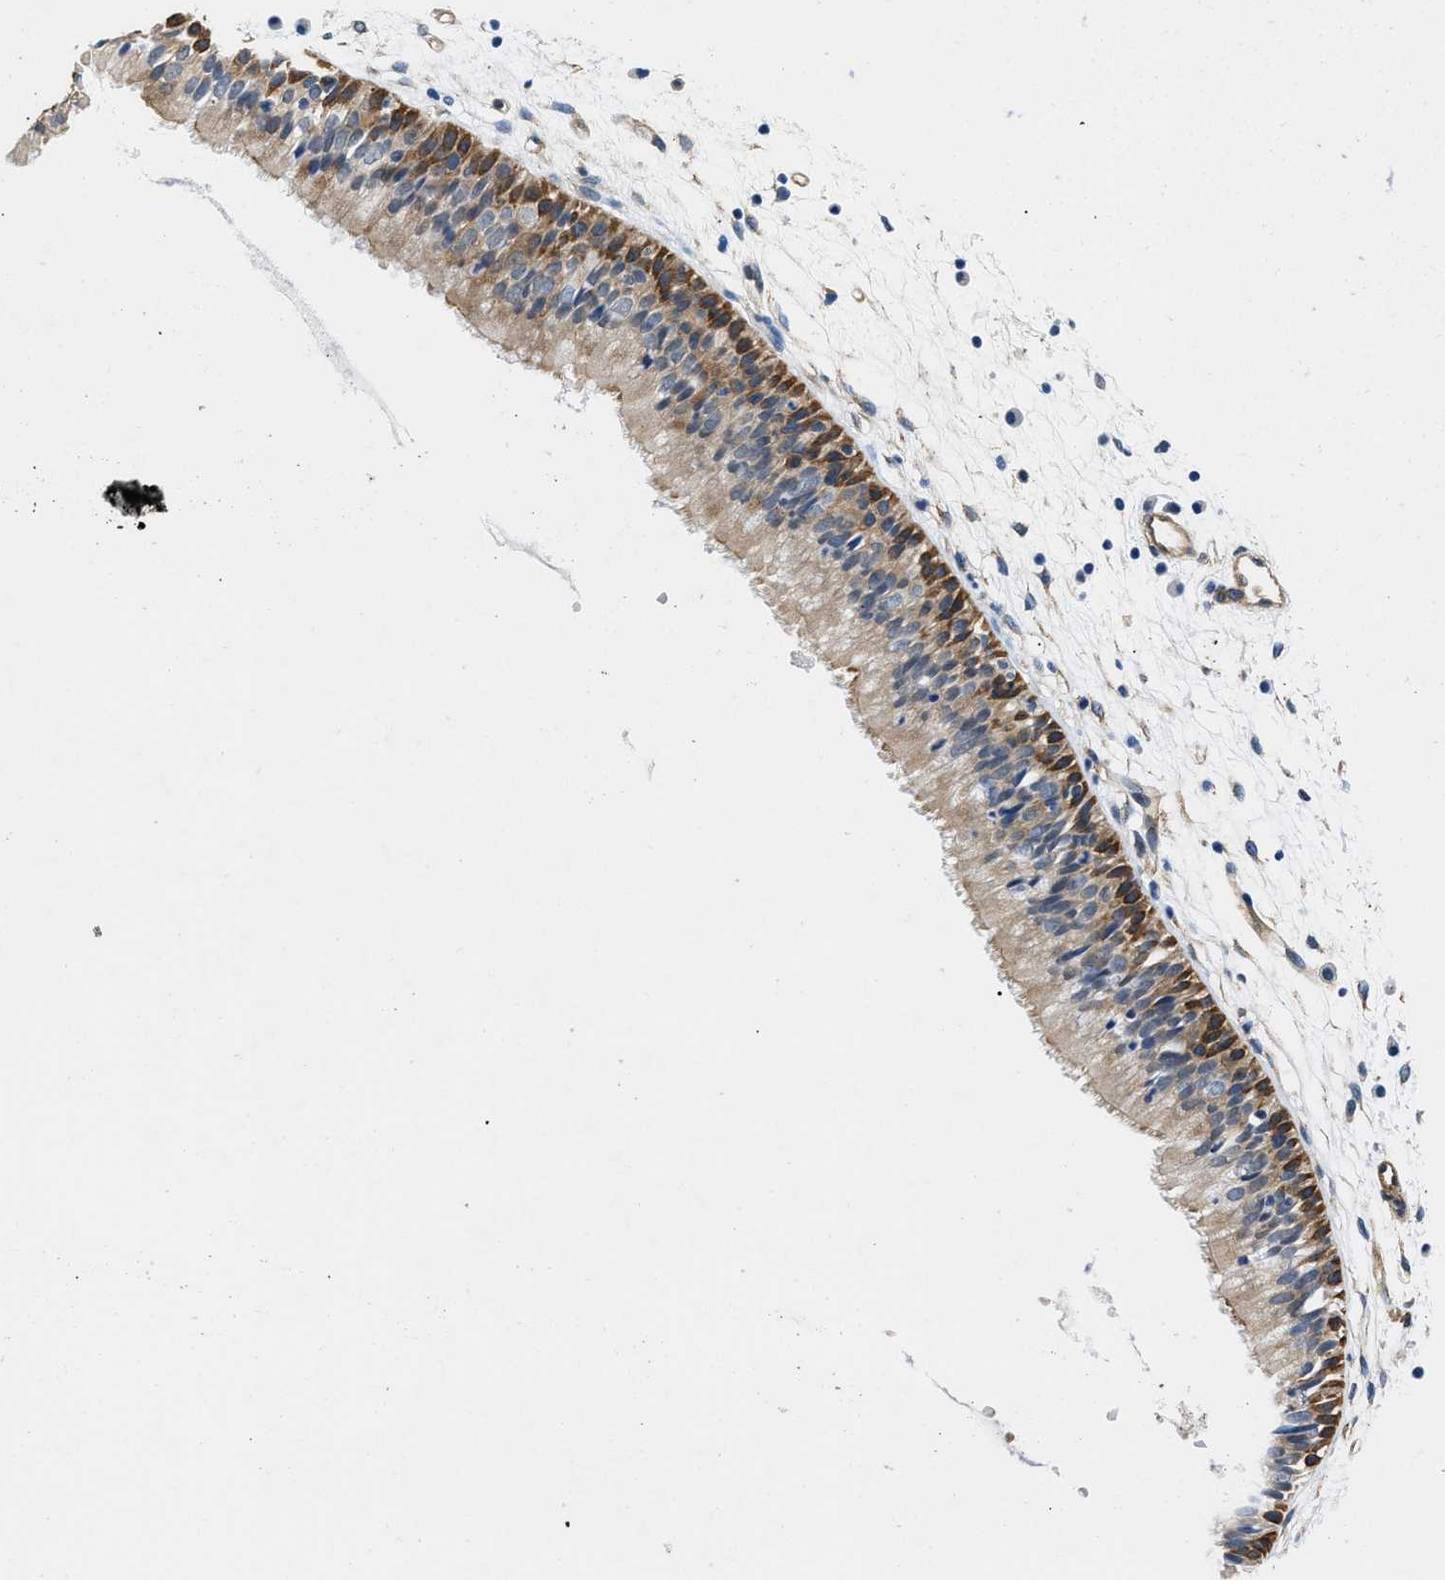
{"staining": {"intensity": "strong", "quantity": "25%-75%", "location": "cytoplasmic/membranous"}, "tissue": "nasopharynx", "cell_type": "Respiratory epithelial cells", "image_type": "normal", "snomed": [{"axis": "morphology", "description": "Normal tissue, NOS"}, {"axis": "topography", "description": "Nasopharynx"}], "caption": "DAB immunohistochemical staining of benign human nasopharynx demonstrates strong cytoplasmic/membranous protein staining in about 25%-75% of respiratory epithelial cells.", "gene": "RAPH1", "patient": {"sex": "male", "age": 21}}